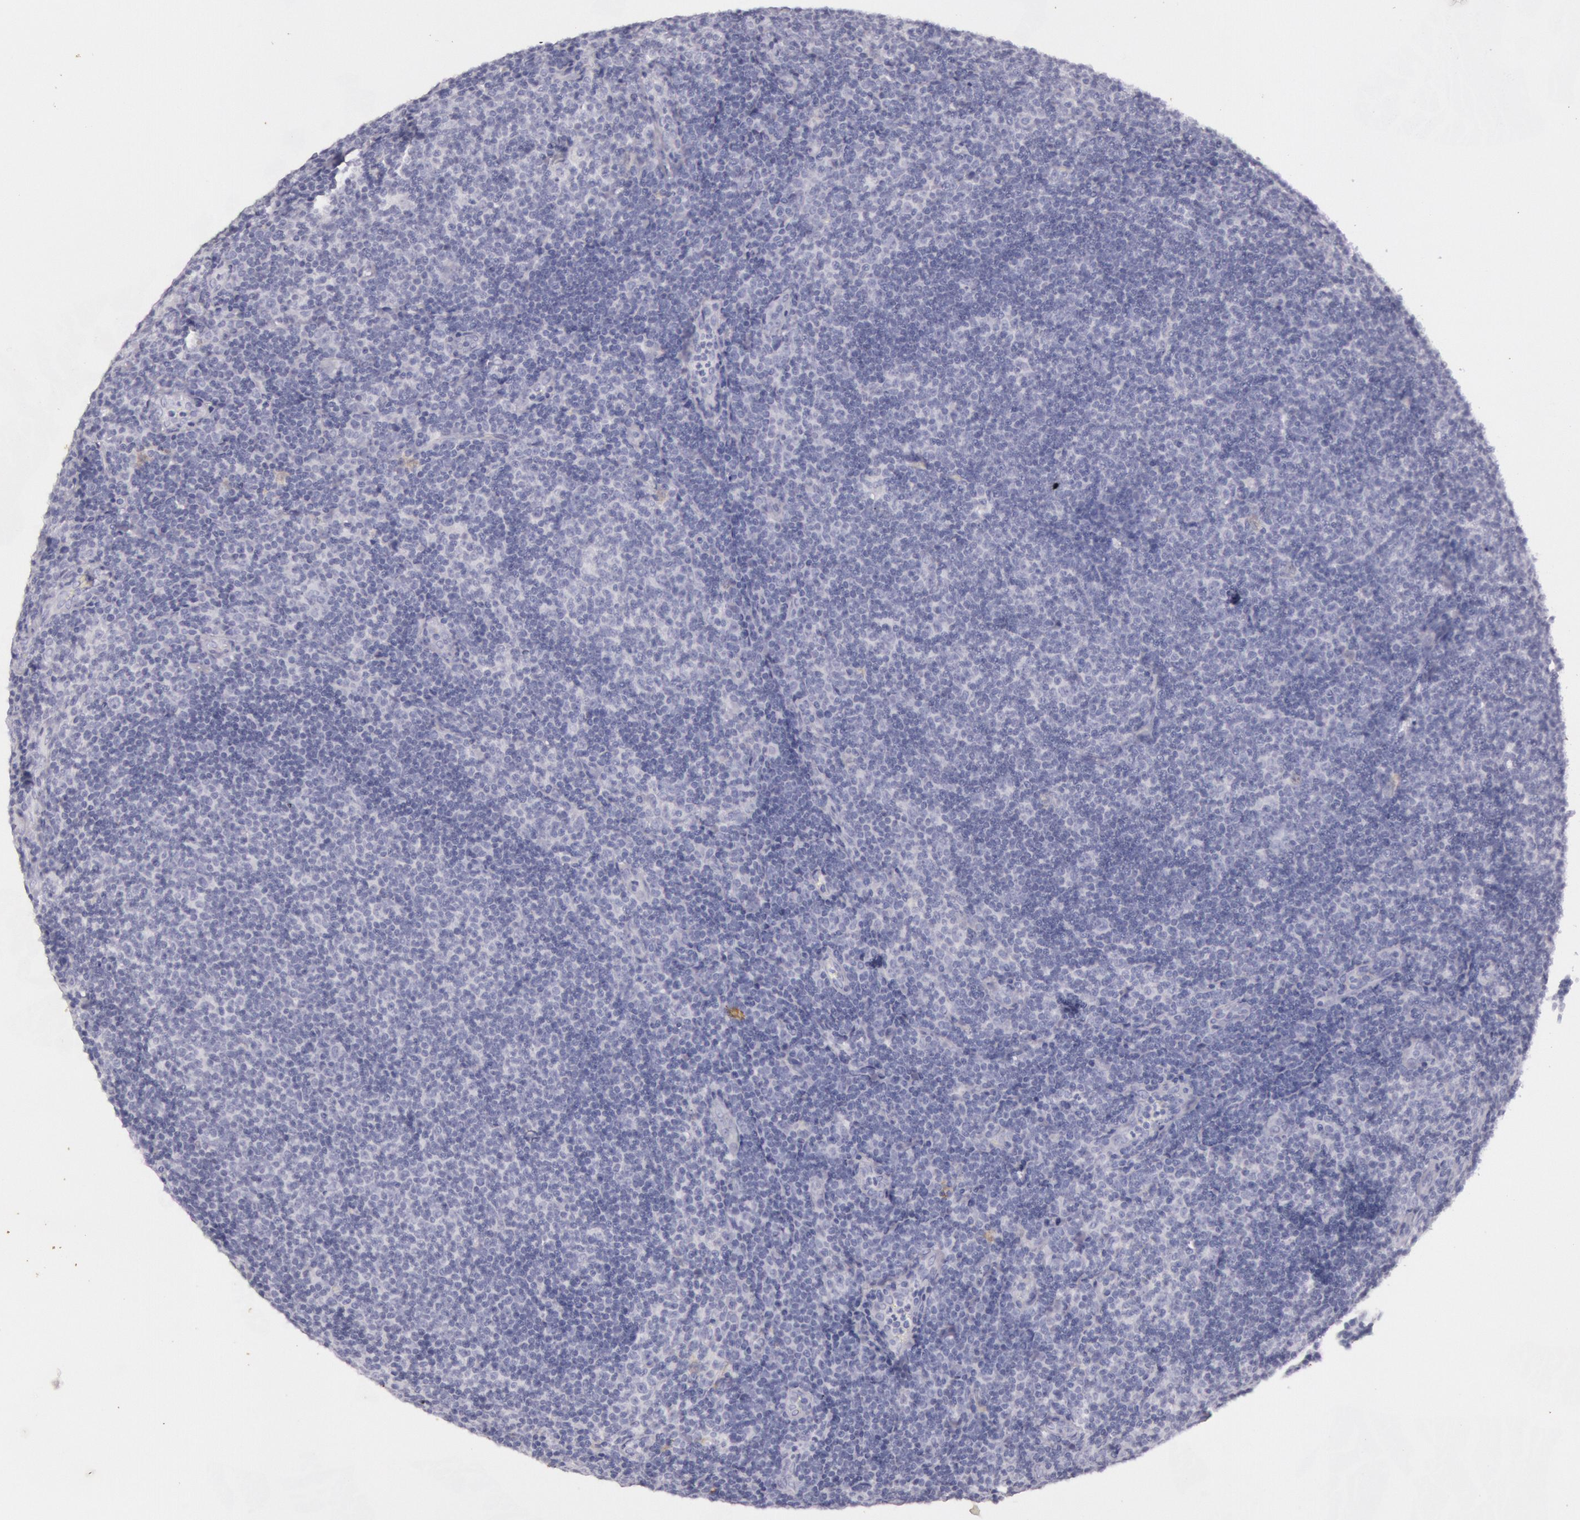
{"staining": {"intensity": "negative", "quantity": "none", "location": "none"}, "tissue": "lymphoma", "cell_type": "Tumor cells", "image_type": "cancer", "snomed": [{"axis": "morphology", "description": "Malignant lymphoma, non-Hodgkin's type, Low grade"}, {"axis": "topography", "description": "Lymph node"}], "caption": "There is no significant staining in tumor cells of low-grade malignant lymphoma, non-Hodgkin's type. (Brightfield microscopy of DAB immunohistochemistry at high magnification).", "gene": "CKB", "patient": {"sex": "male", "age": 49}}